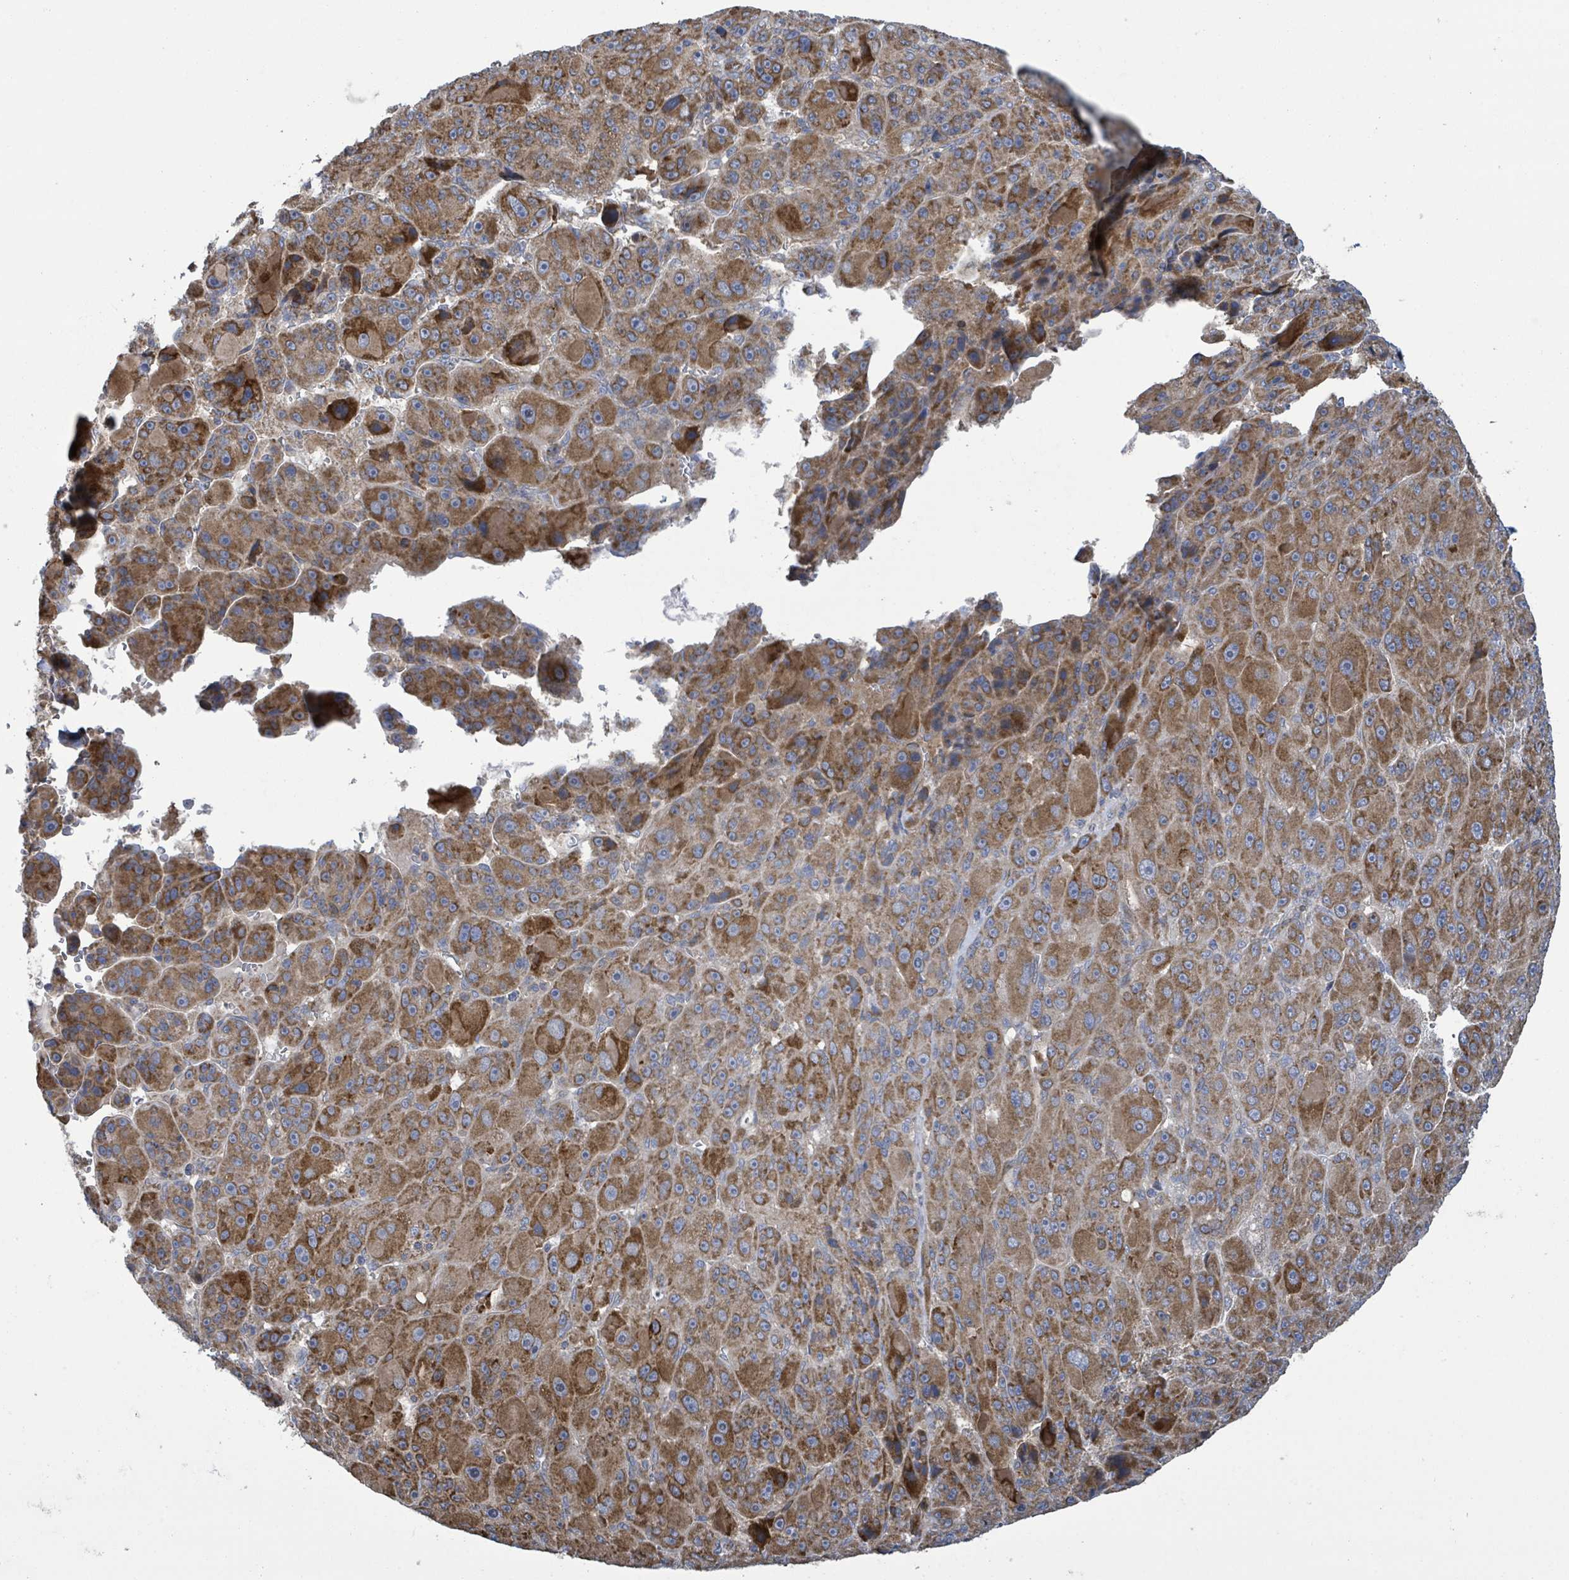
{"staining": {"intensity": "moderate", "quantity": ">75%", "location": "cytoplasmic/membranous"}, "tissue": "liver cancer", "cell_type": "Tumor cells", "image_type": "cancer", "snomed": [{"axis": "morphology", "description": "Carcinoma, Hepatocellular, NOS"}, {"axis": "topography", "description": "Liver"}], "caption": "Protein expression analysis of human liver cancer (hepatocellular carcinoma) reveals moderate cytoplasmic/membranous expression in about >75% of tumor cells.", "gene": "NOMO1", "patient": {"sex": "male", "age": 76}}